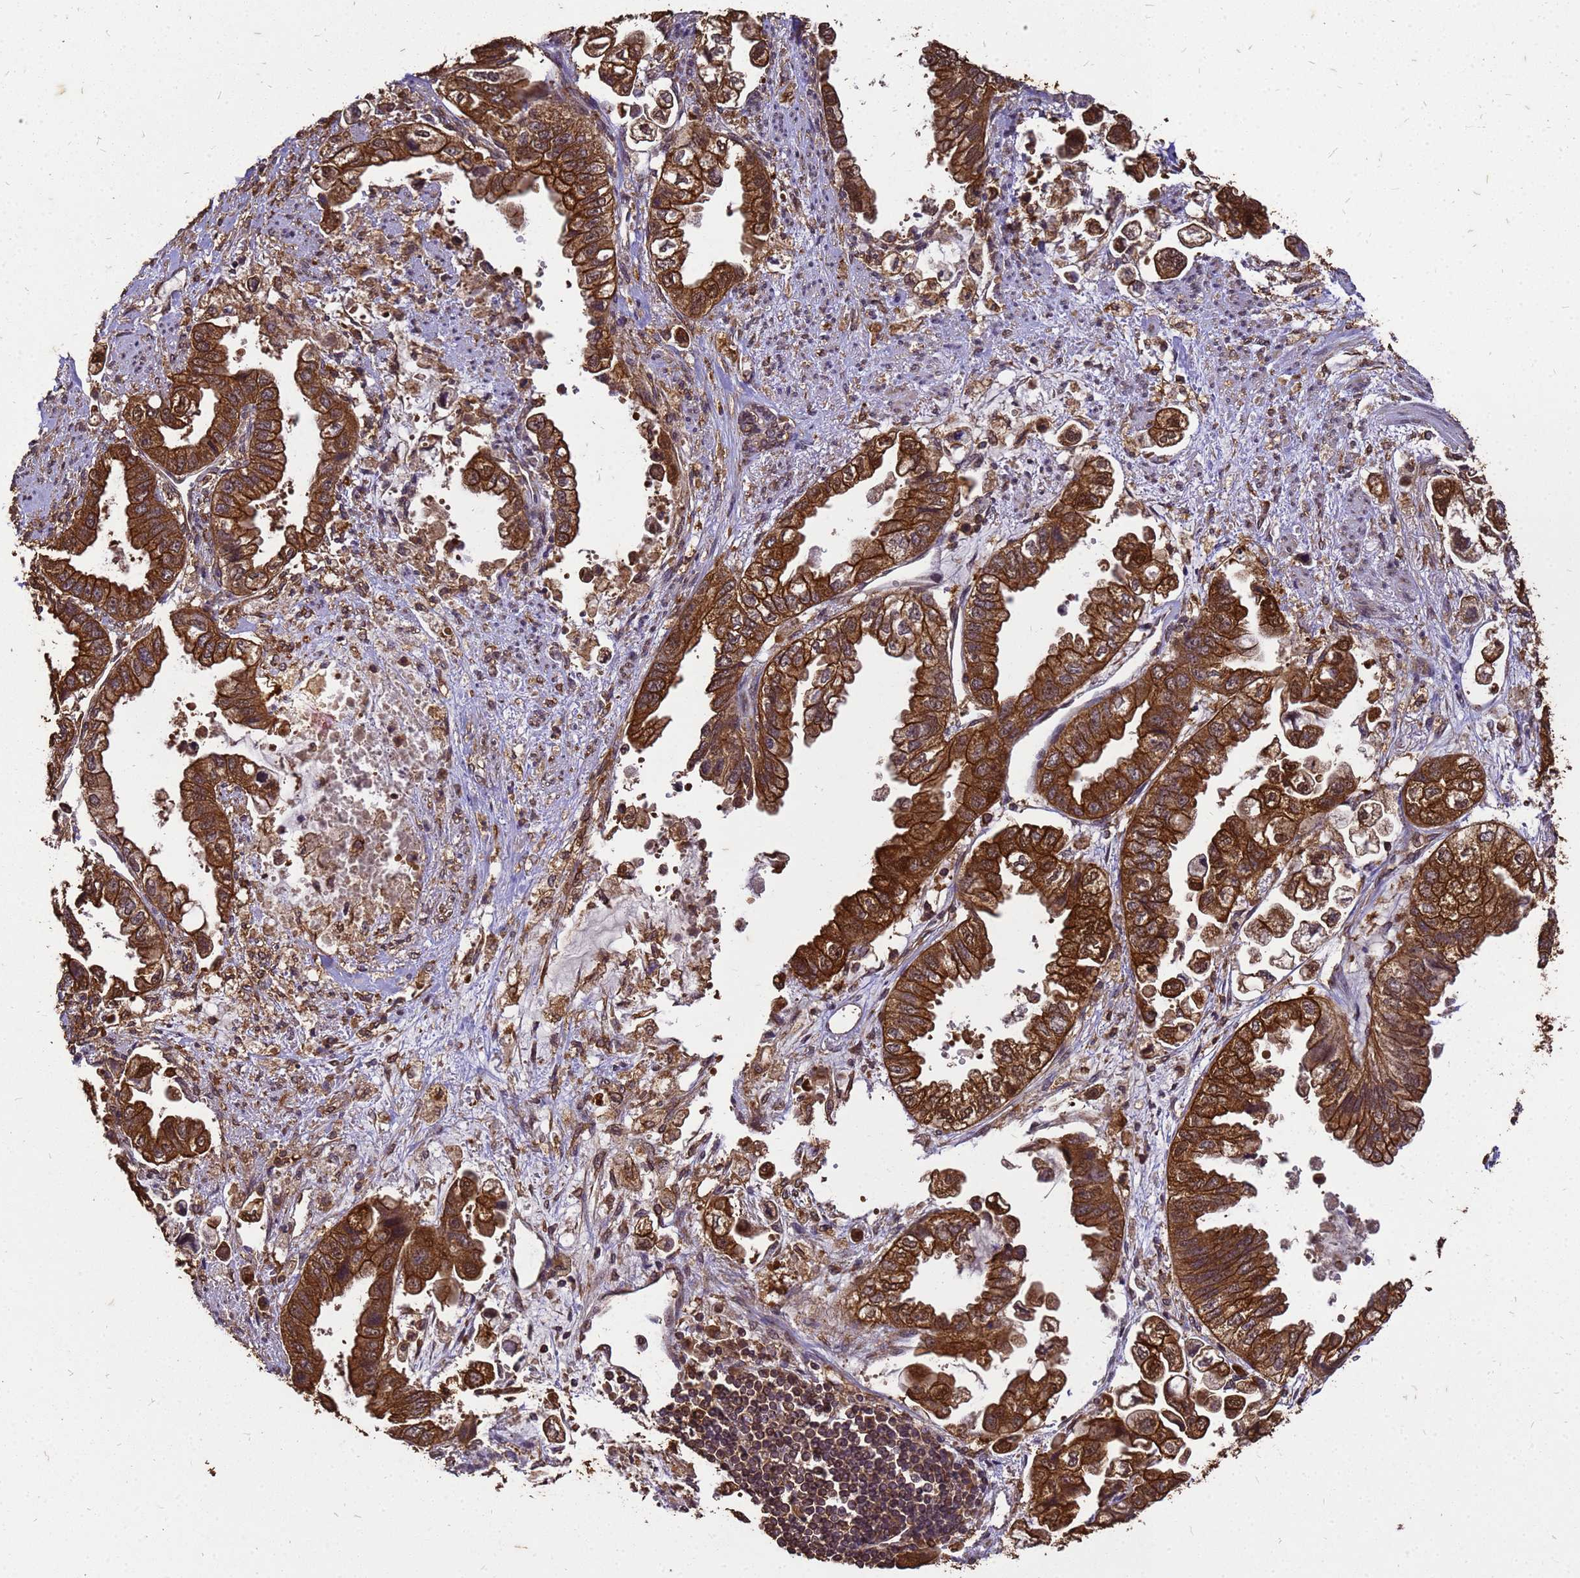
{"staining": {"intensity": "strong", "quantity": ">75%", "location": "cytoplasmic/membranous"}, "tissue": "stomach cancer", "cell_type": "Tumor cells", "image_type": "cancer", "snomed": [{"axis": "morphology", "description": "Adenocarcinoma, NOS"}, {"axis": "topography", "description": "Stomach"}], "caption": "Strong cytoplasmic/membranous protein expression is seen in approximately >75% of tumor cells in adenocarcinoma (stomach). (brown staining indicates protein expression, while blue staining denotes nuclei).", "gene": "ZNF618", "patient": {"sex": "male", "age": 62}}